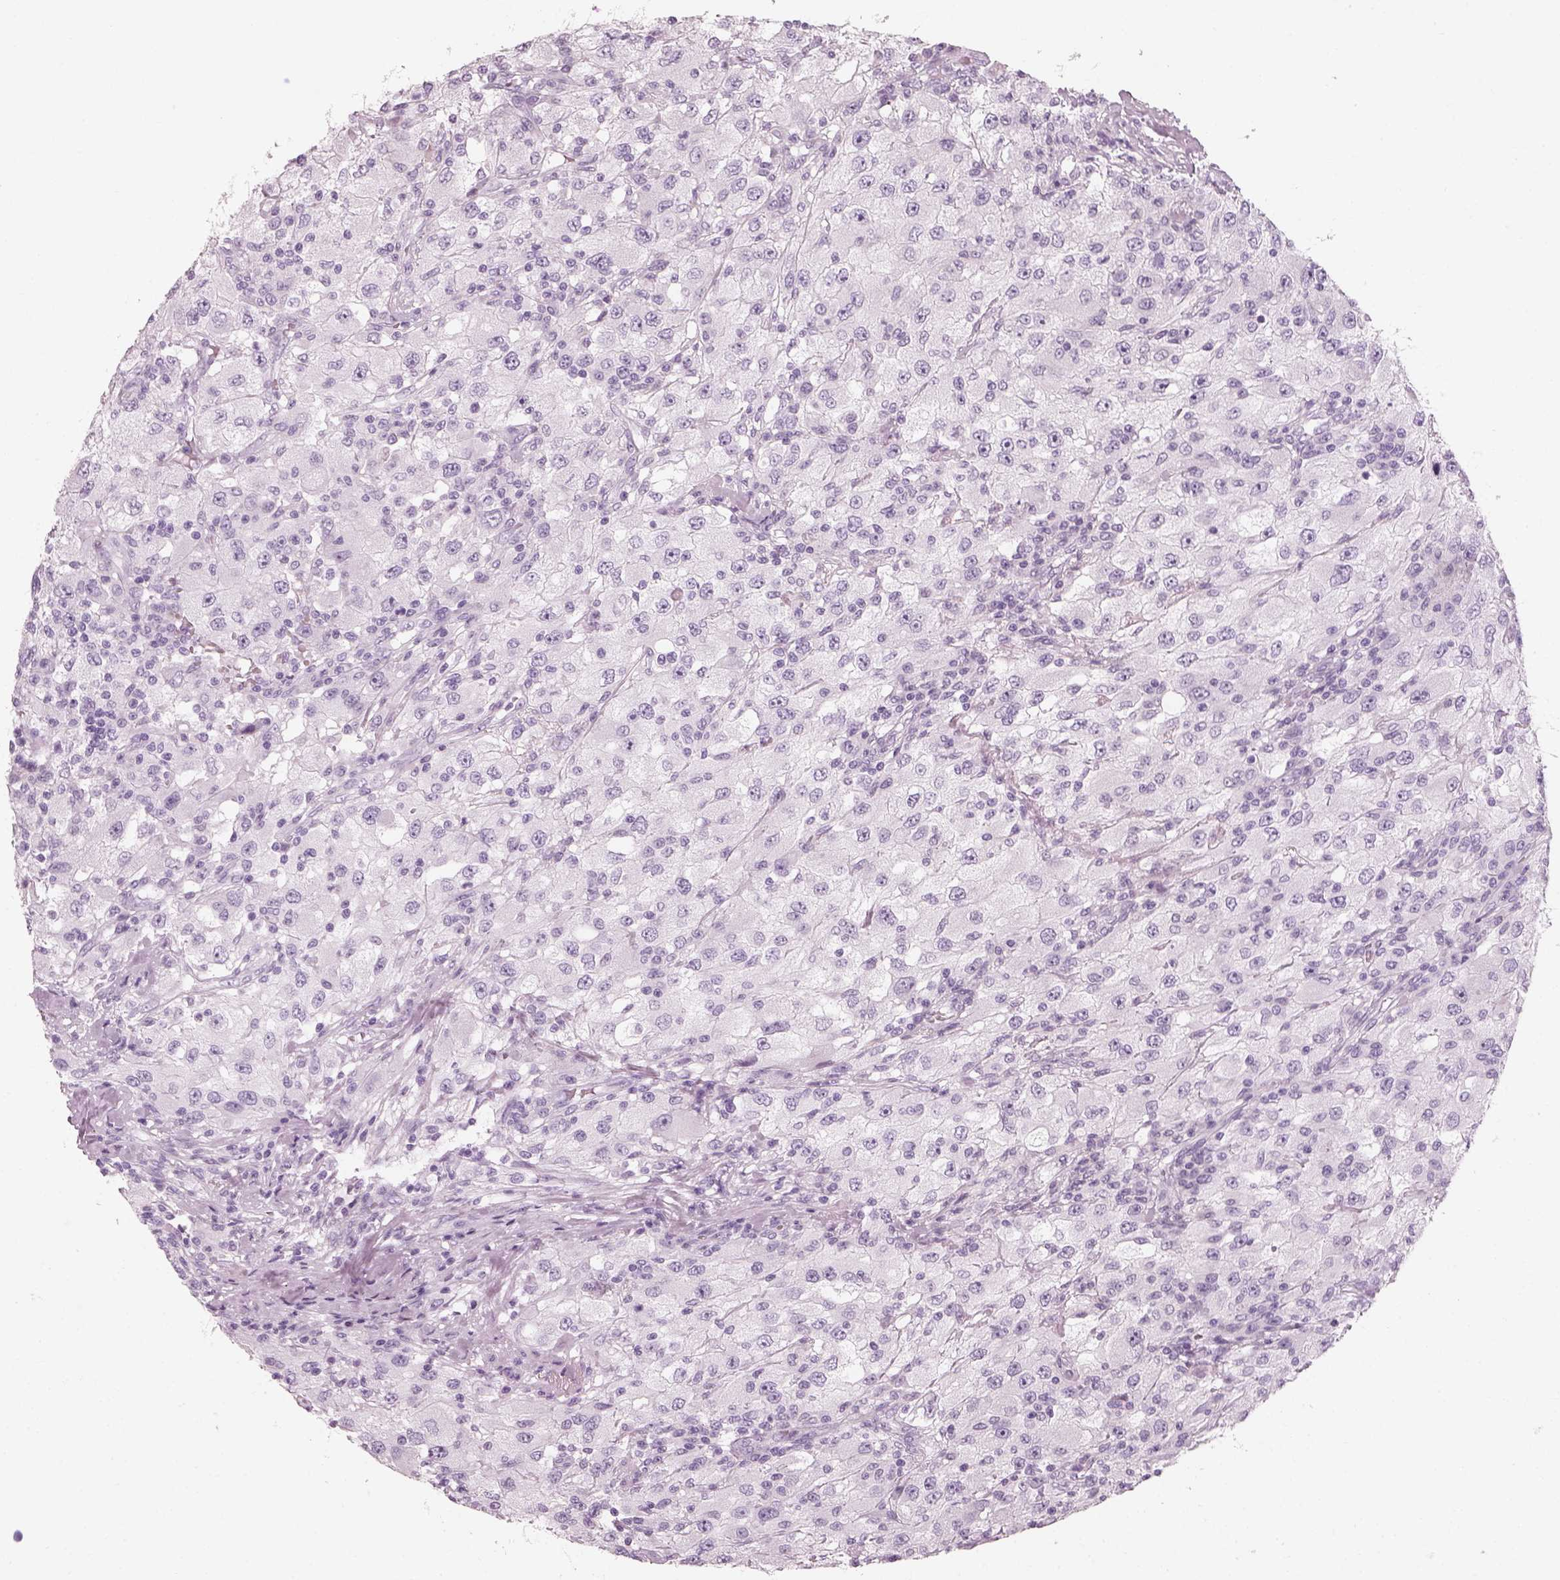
{"staining": {"intensity": "negative", "quantity": "none", "location": "none"}, "tissue": "renal cancer", "cell_type": "Tumor cells", "image_type": "cancer", "snomed": [{"axis": "morphology", "description": "Adenocarcinoma, NOS"}, {"axis": "topography", "description": "Kidney"}], "caption": "DAB (3,3'-diaminobenzidine) immunohistochemical staining of human renal adenocarcinoma exhibits no significant positivity in tumor cells.", "gene": "CRYAA", "patient": {"sex": "female", "age": 67}}